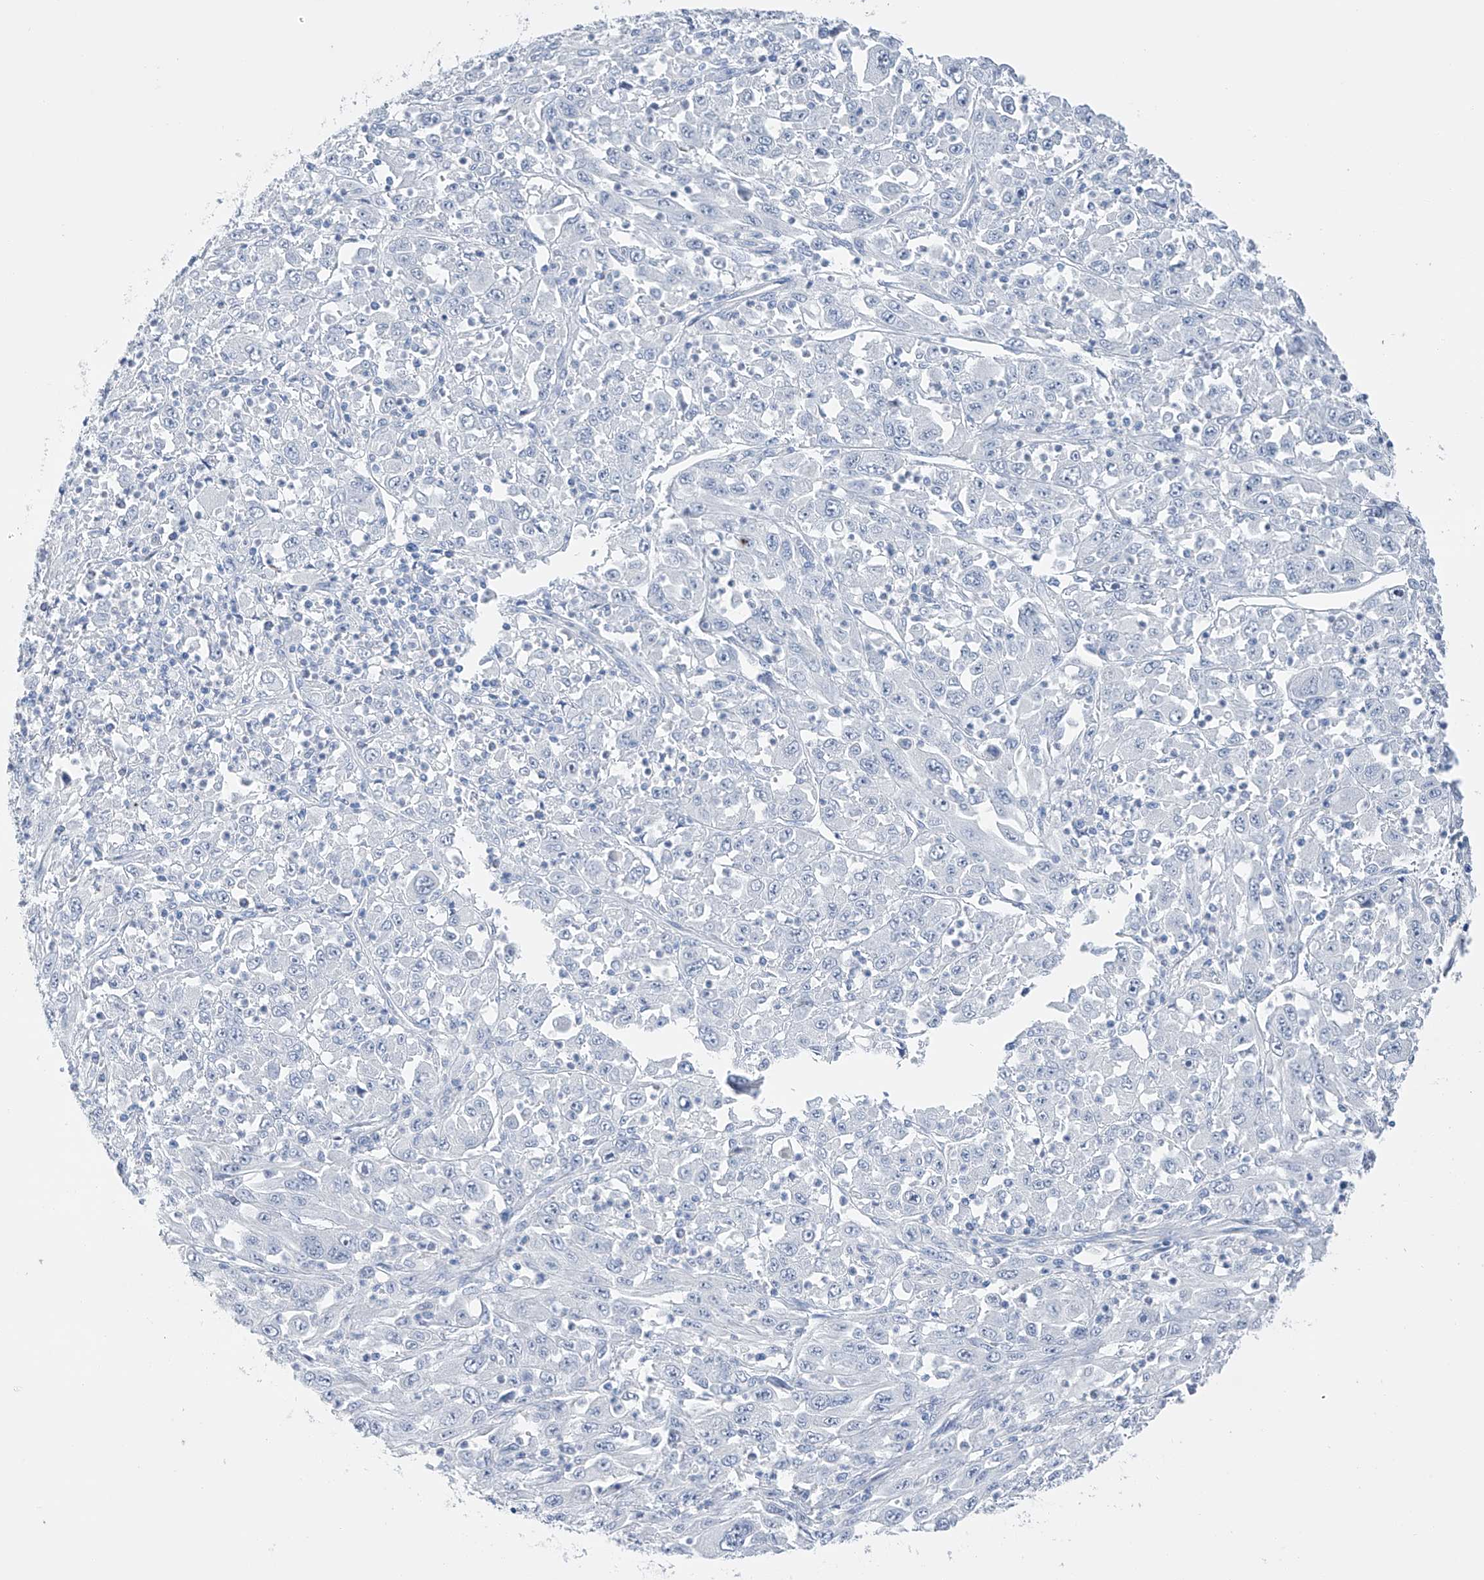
{"staining": {"intensity": "negative", "quantity": "none", "location": "none"}, "tissue": "melanoma", "cell_type": "Tumor cells", "image_type": "cancer", "snomed": [{"axis": "morphology", "description": "Malignant melanoma, Metastatic site"}, {"axis": "topography", "description": "Skin"}], "caption": "Tumor cells are negative for brown protein staining in malignant melanoma (metastatic site). (DAB immunohistochemistry with hematoxylin counter stain).", "gene": "ADRA1A", "patient": {"sex": "female", "age": 56}}